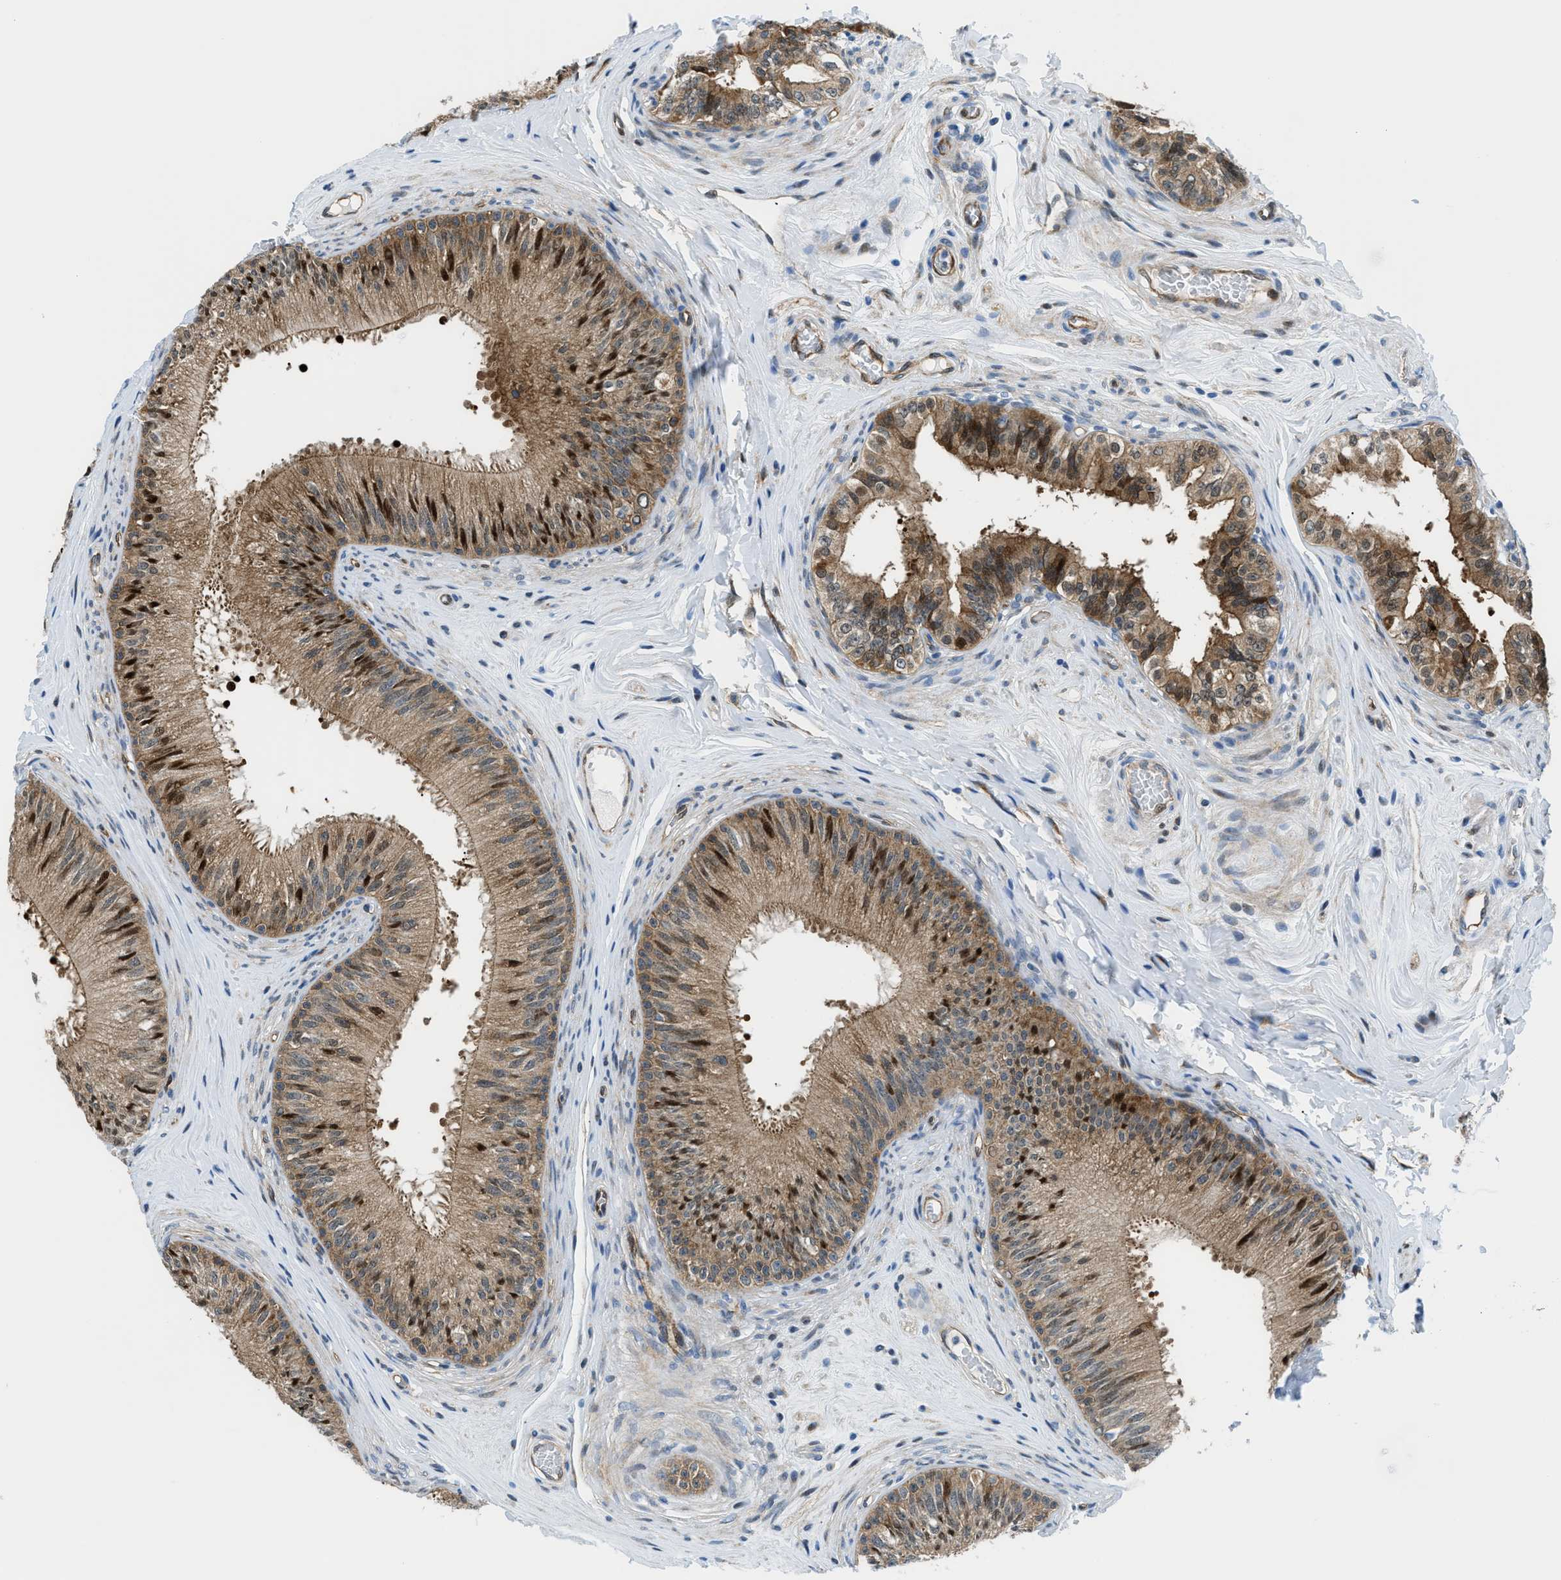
{"staining": {"intensity": "strong", "quantity": ">75%", "location": "cytoplasmic/membranous,nuclear"}, "tissue": "epididymis", "cell_type": "Glandular cells", "image_type": "normal", "snomed": [{"axis": "morphology", "description": "Normal tissue, NOS"}, {"axis": "topography", "description": "Testis"}, {"axis": "topography", "description": "Epididymis"}], "caption": "This micrograph demonstrates normal epididymis stained with IHC to label a protein in brown. The cytoplasmic/membranous,nuclear of glandular cells show strong positivity for the protein. Nuclei are counter-stained blue.", "gene": "YWHAE", "patient": {"sex": "male", "age": 36}}